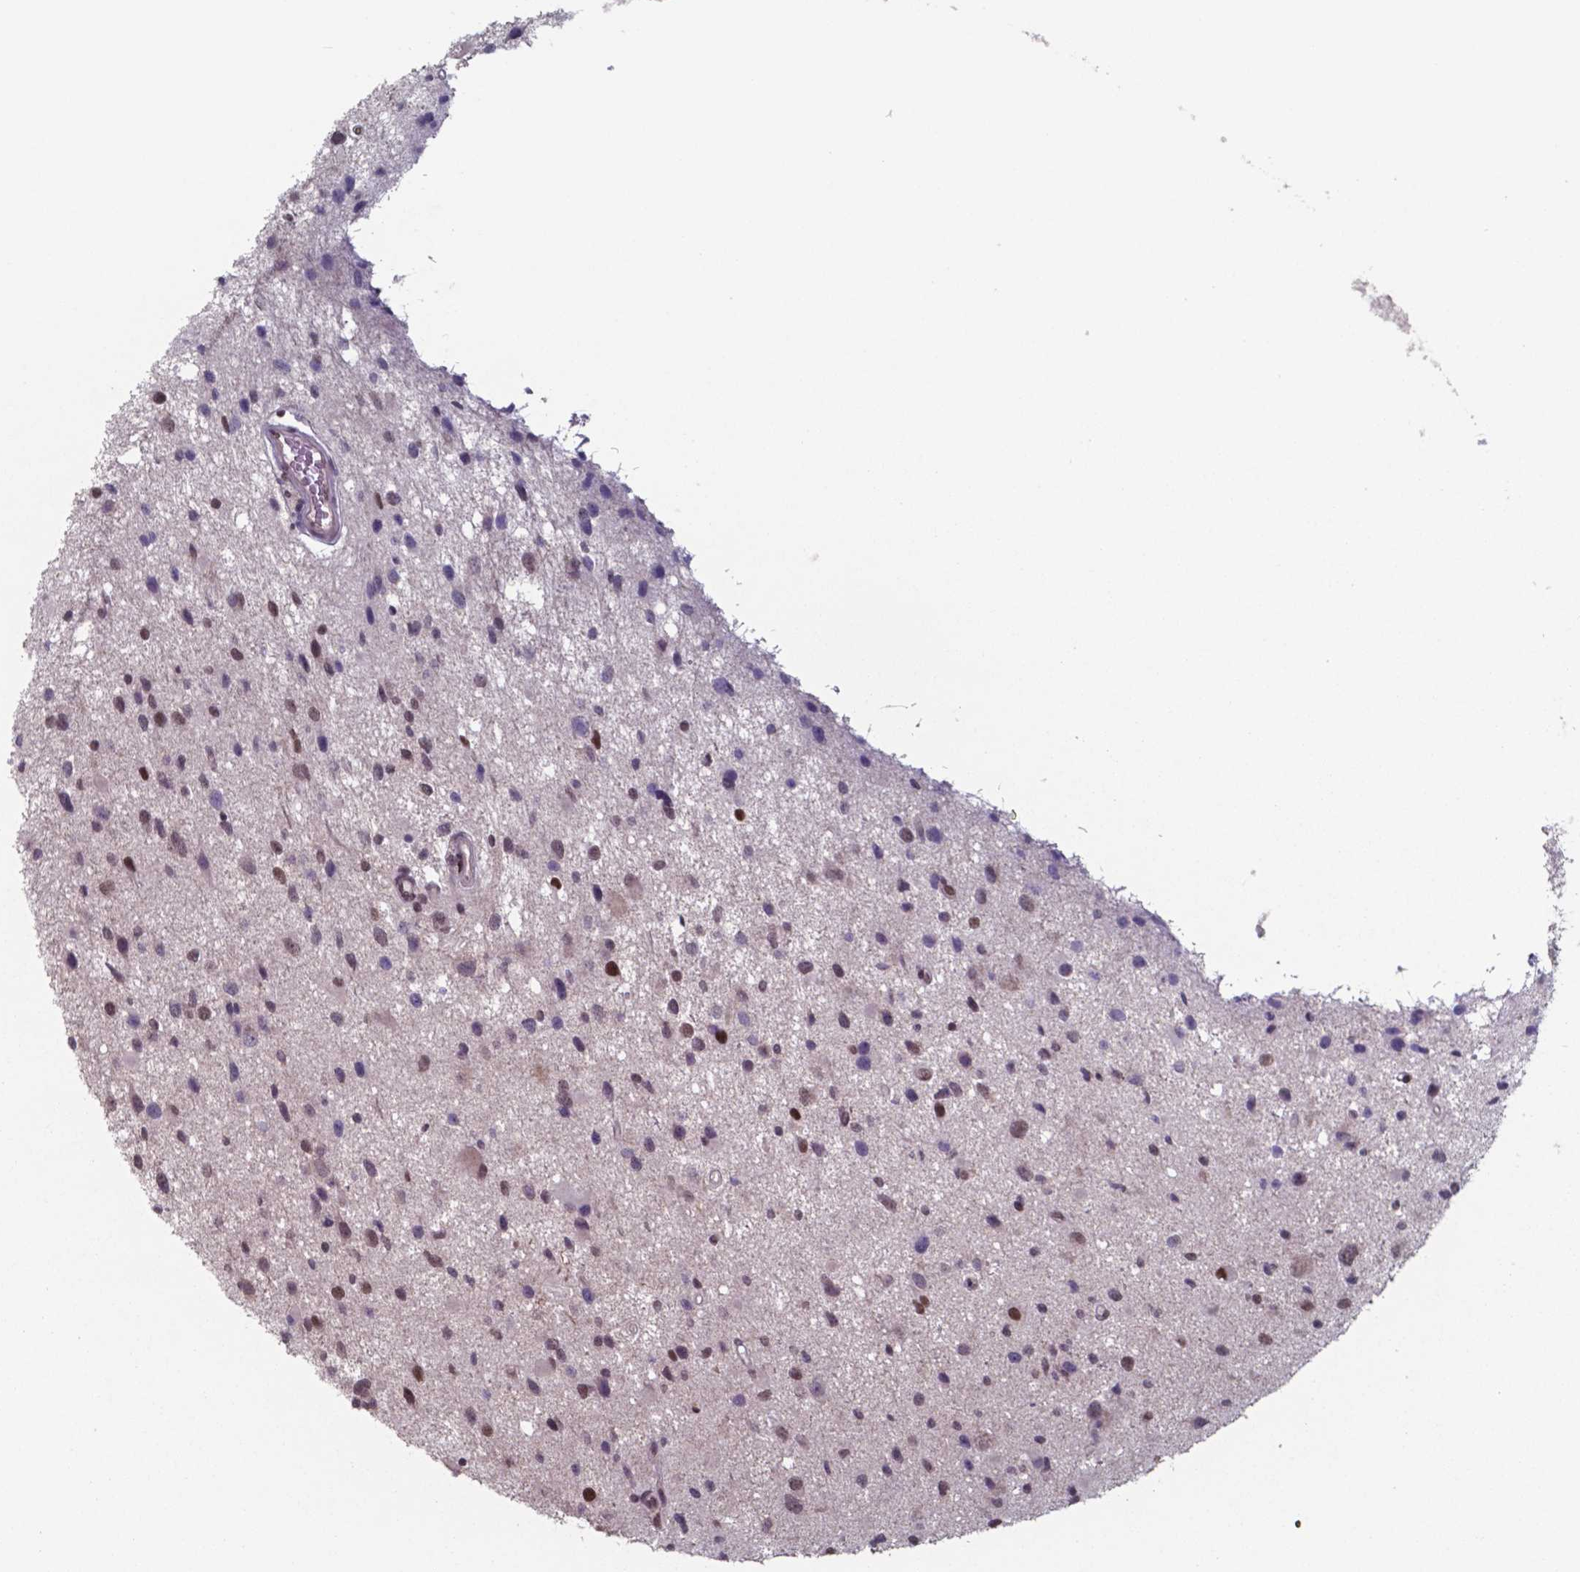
{"staining": {"intensity": "moderate", "quantity": "<25%", "location": "nuclear"}, "tissue": "glioma", "cell_type": "Tumor cells", "image_type": "cancer", "snomed": [{"axis": "morphology", "description": "Glioma, malignant, Low grade"}, {"axis": "topography", "description": "Brain"}], "caption": "Immunohistochemistry (IHC) (DAB (3,3'-diaminobenzidine)) staining of human malignant glioma (low-grade) demonstrates moderate nuclear protein expression in about <25% of tumor cells.", "gene": "UBA1", "patient": {"sex": "female", "age": 32}}